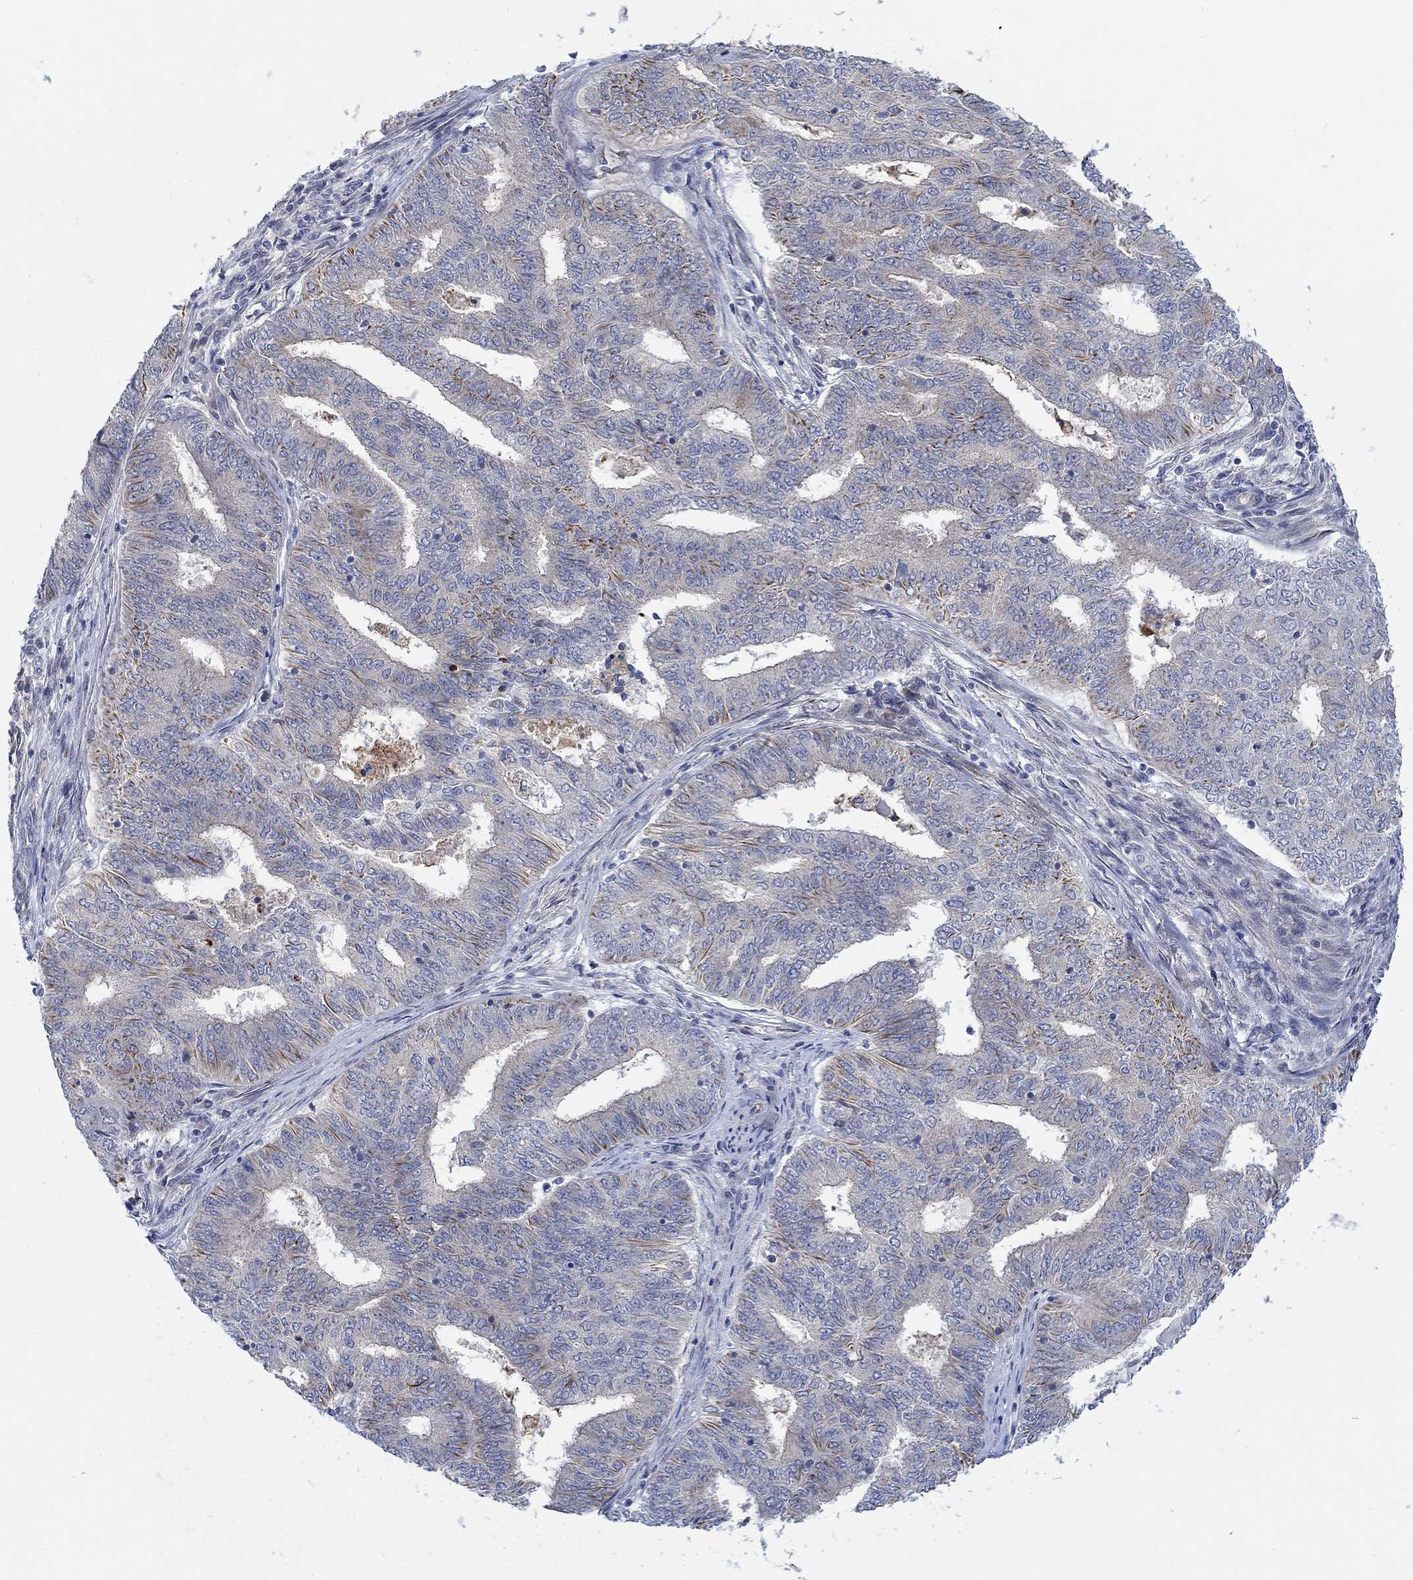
{"staining": {"intensity": "strong", "quantity": "<25%", "location": "cytoplasmic/membranous"}, "tissue": "endometrial cancer", "cell_type": "Tumor cells", "image_type": "cancer", "snomed": [{"axis": "morphology", "description": "Adenocarcinoma, NOS"}, {"axis": "topography", "description": "Endometrium"}], "caption": "Endometrial cancer (adenocarcinoma) stained with a protein marker shows strong staining in tumor cells.", "gene": "CAMK1D", "patient": {"sex": "female", "age": 62}}